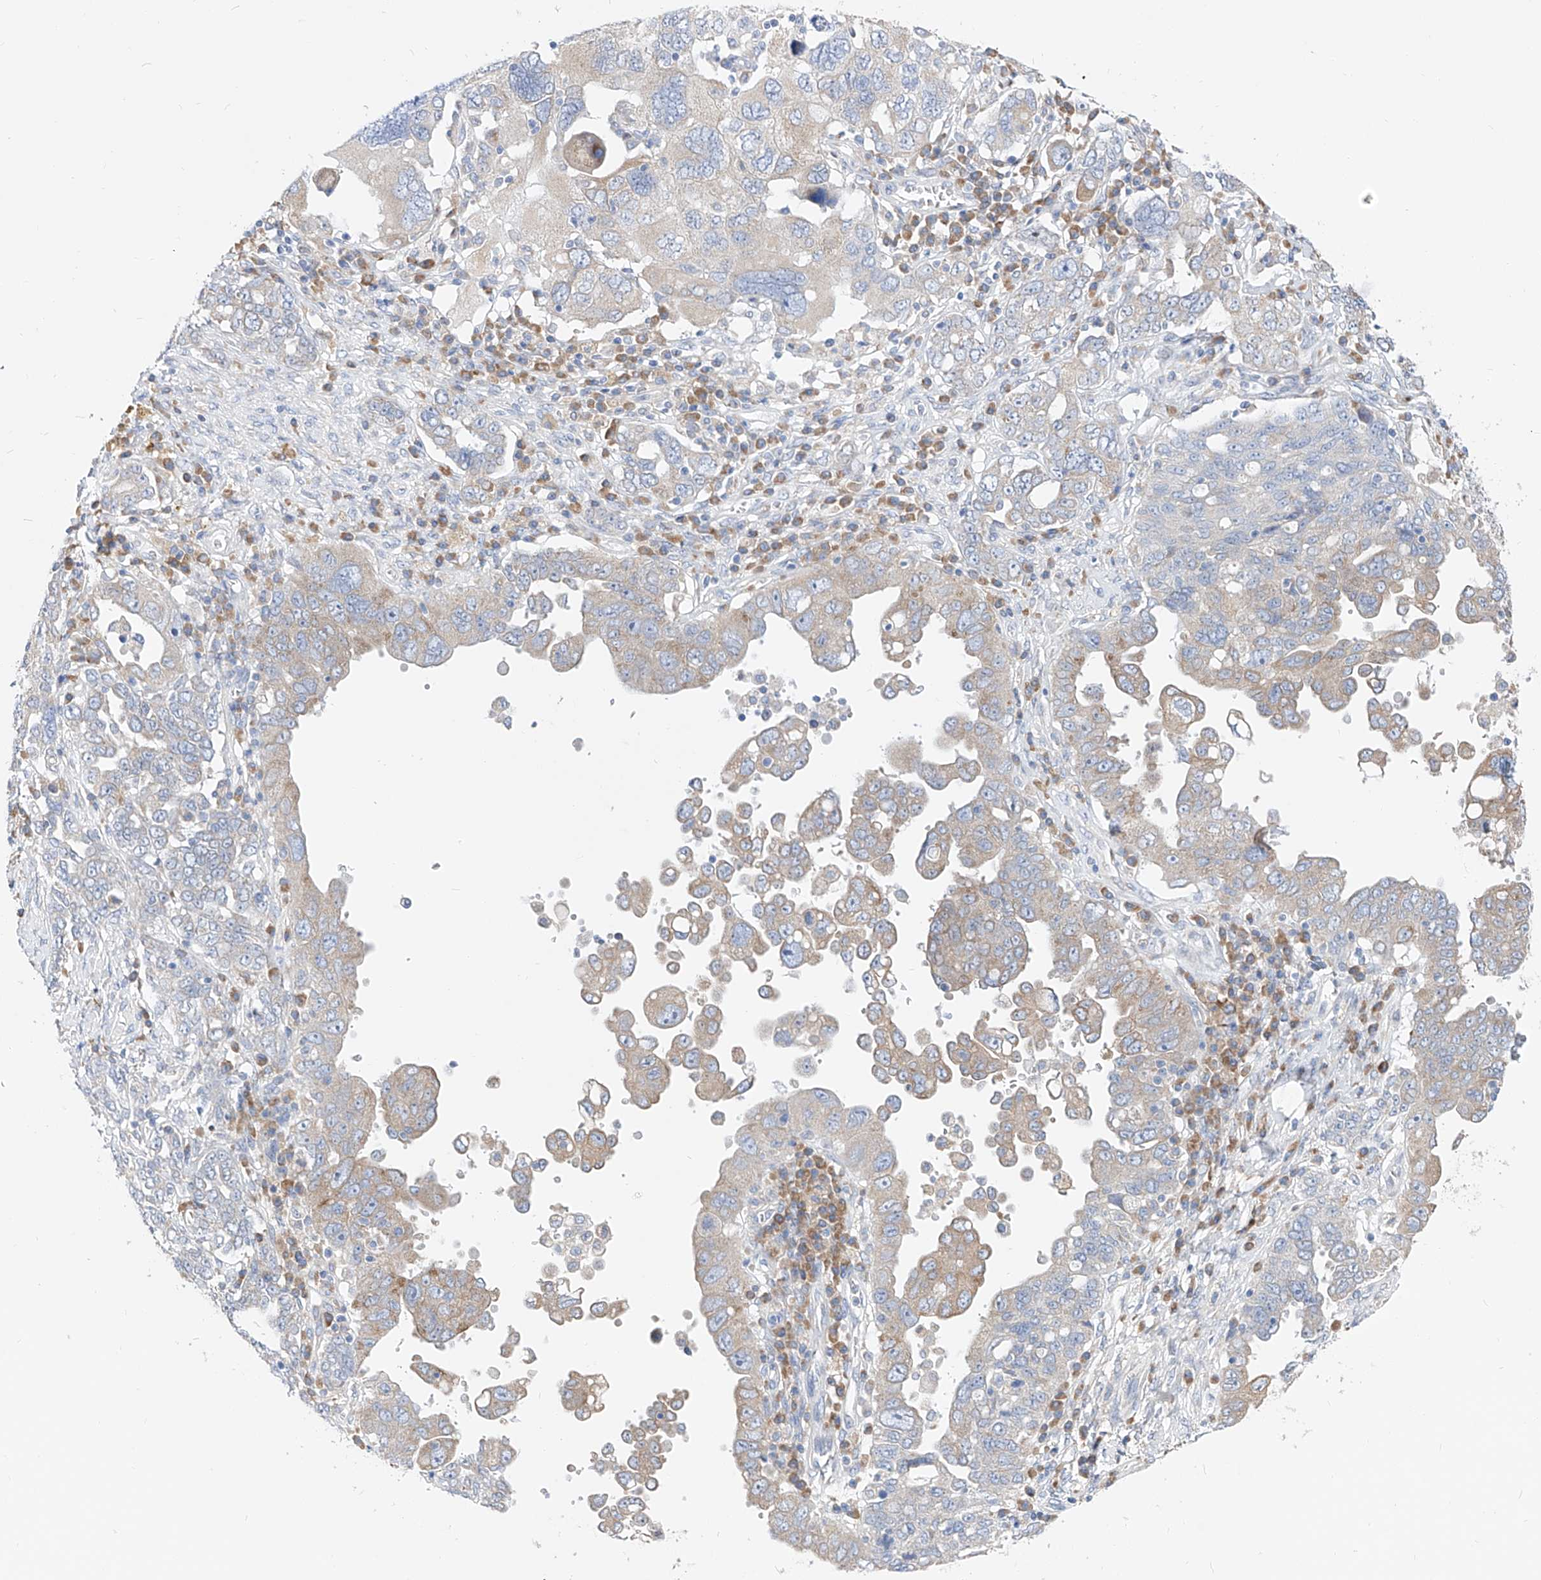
{"staining": {"intensity": "weak", "quantity": "<25%", "location": "cytoplasmic/membranous"}, "tissue": "ovarian cancer", "cell_type": "Tumor cells", "image_type": "cancer", "snomed": [{"axis": "morphology", "description": "Carcinoma, endometroid"}, {"axis": "topography", "description": "Ovary"}], "caption": "This is a image of immunohistochemistry (IHC) staining of endometroid carcinoma (ovarian), which shows no staining in tumor cells. (Brightfield microscopy of DAB (3,3'-diaminobenzidine) immunohistochemistry (IHC) at high magnification).", "gene": "UFL1", "patient": {"sex": "female", "age": 62}}